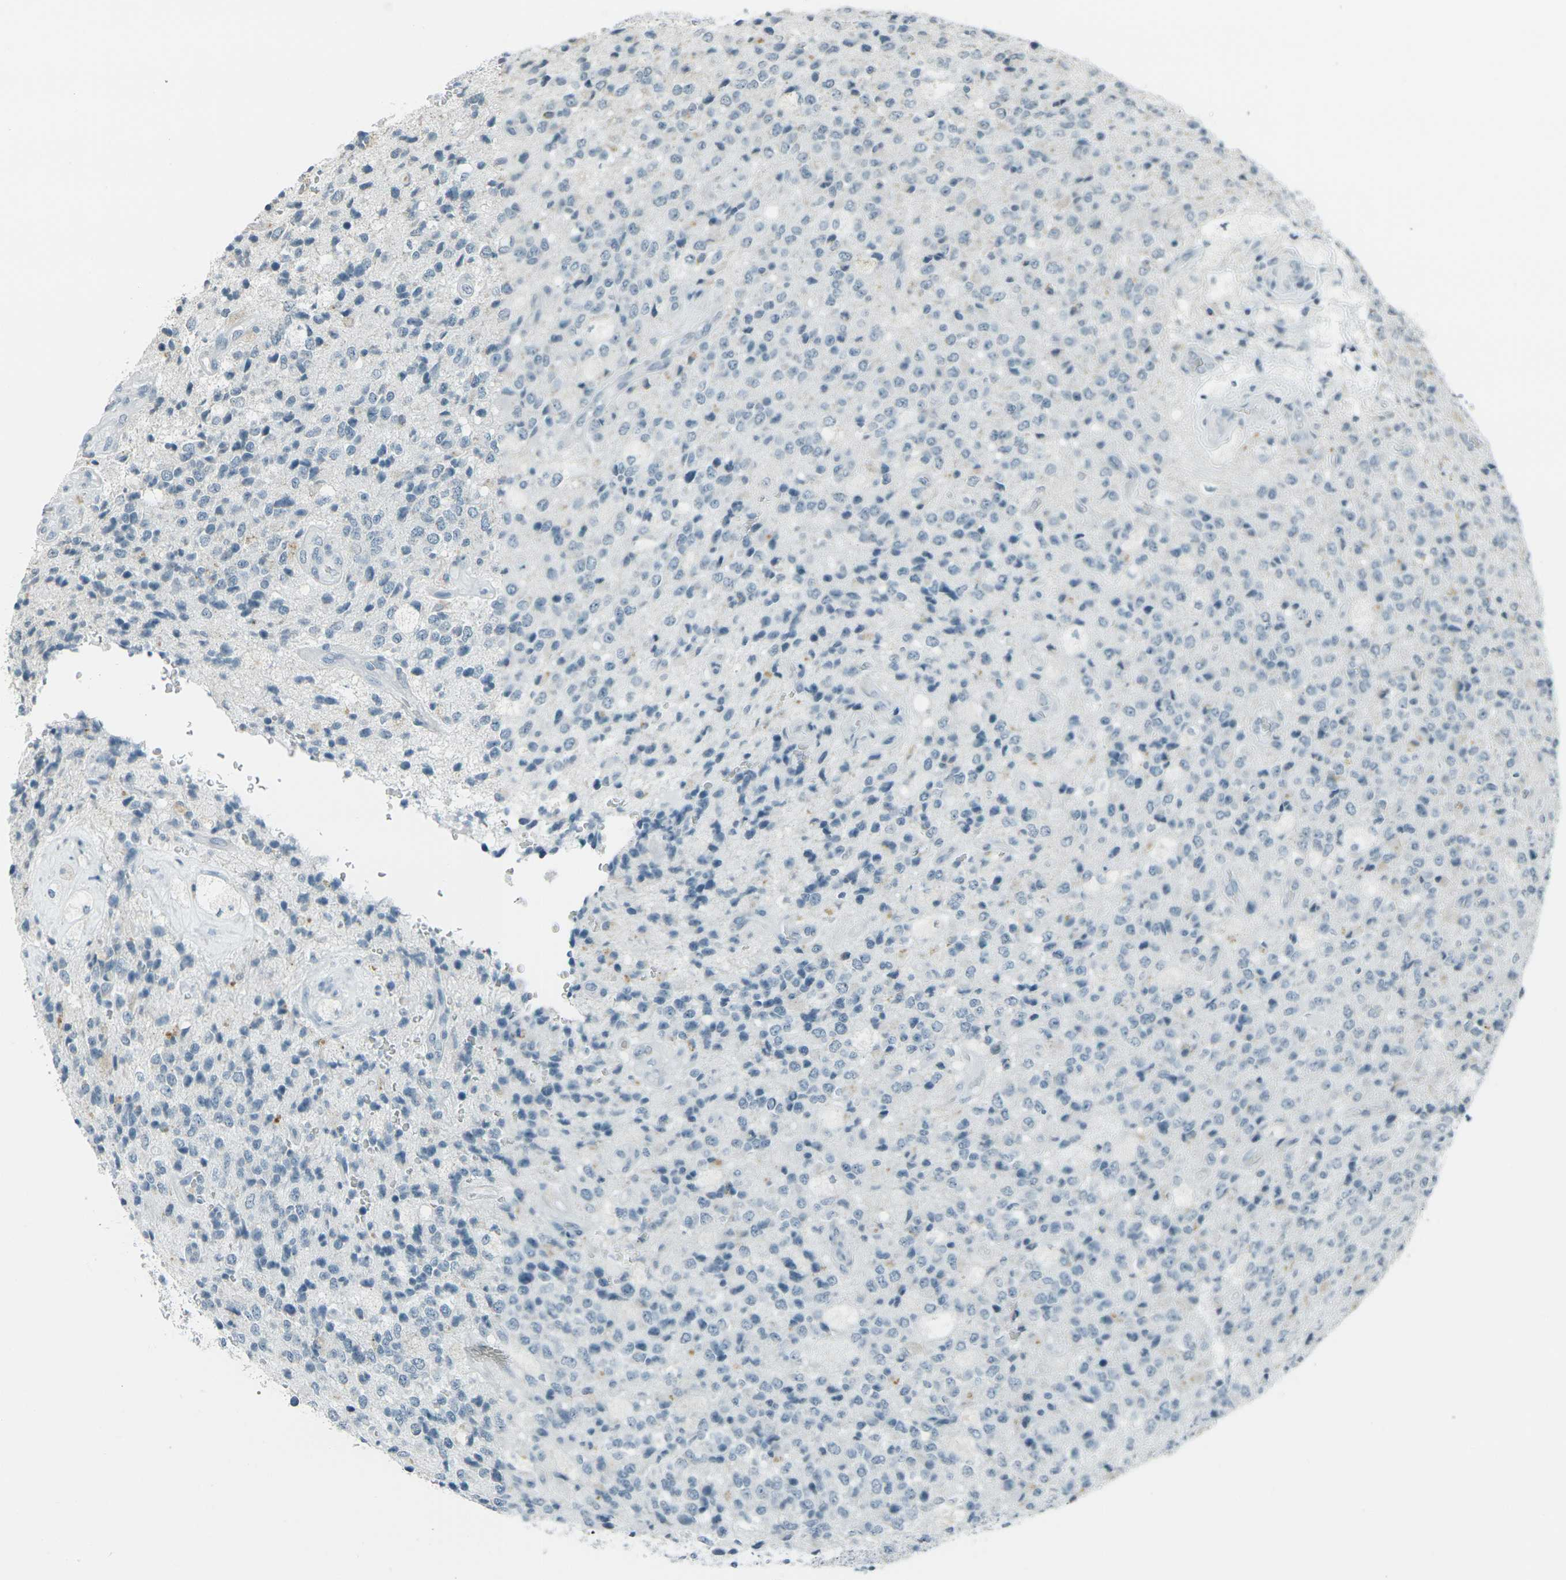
{"staining": {"intensity": "weak", "quantity": "<25%", "location": "cytoplasmic/membranous"}, "tissue": "glioma", "cell_type": "Tumor cells", "image_type": "cancer", "snomed": [{"axis": "morphology", "description": "Glioma, malignant, High grade"}, {"axis": "topography", "description": "pancreas cauda"}], "caption": "High magnification brightfield microscopy of glioma stained with DAB (3,3'-diaminobenzidine) (brown) and counterstained with hematoxylin (blue): tumor cells show no significant positivity.", "gene": "H2BC1", "patient": {"sex": "male", "age": 60}}